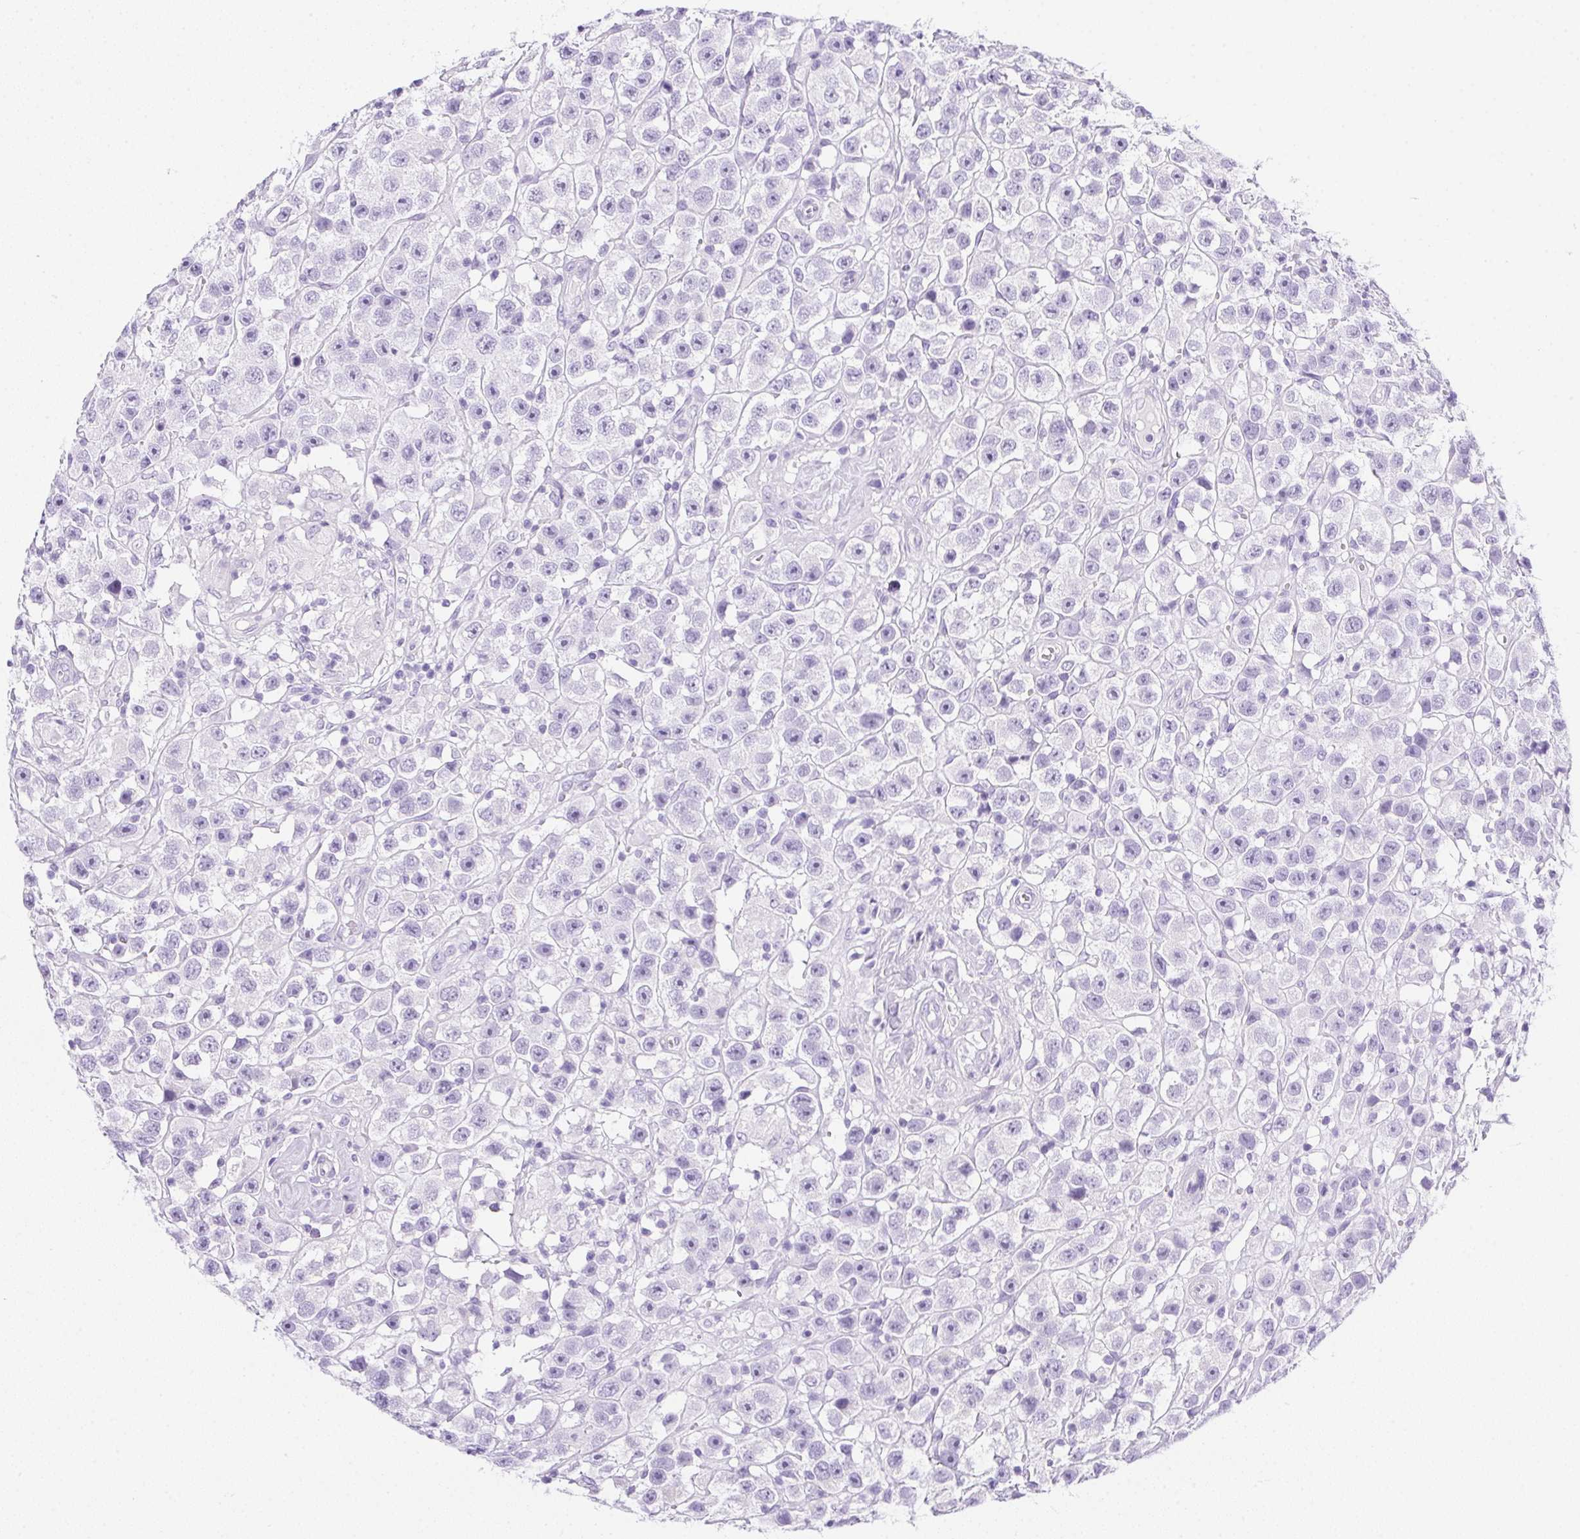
{"staining": {"intensity": "negative", "quantity": "none", "location": "none"}, "tissue": "testis cancer", "cell_type": "Tumor cells", "image_type": "cancer", "snomed": [{"axis": "morphology", "description": "Seminoma, NOS"}, {"axis": "topography", "description": "Testis"}], "caption": "An immunohistochemistry photomicrograph of testis cancer is shown. There is no staining in tumor cells of testis cancer.", "gene": "SPACA5B", "patient": {"sex": "male", "age": 45}}